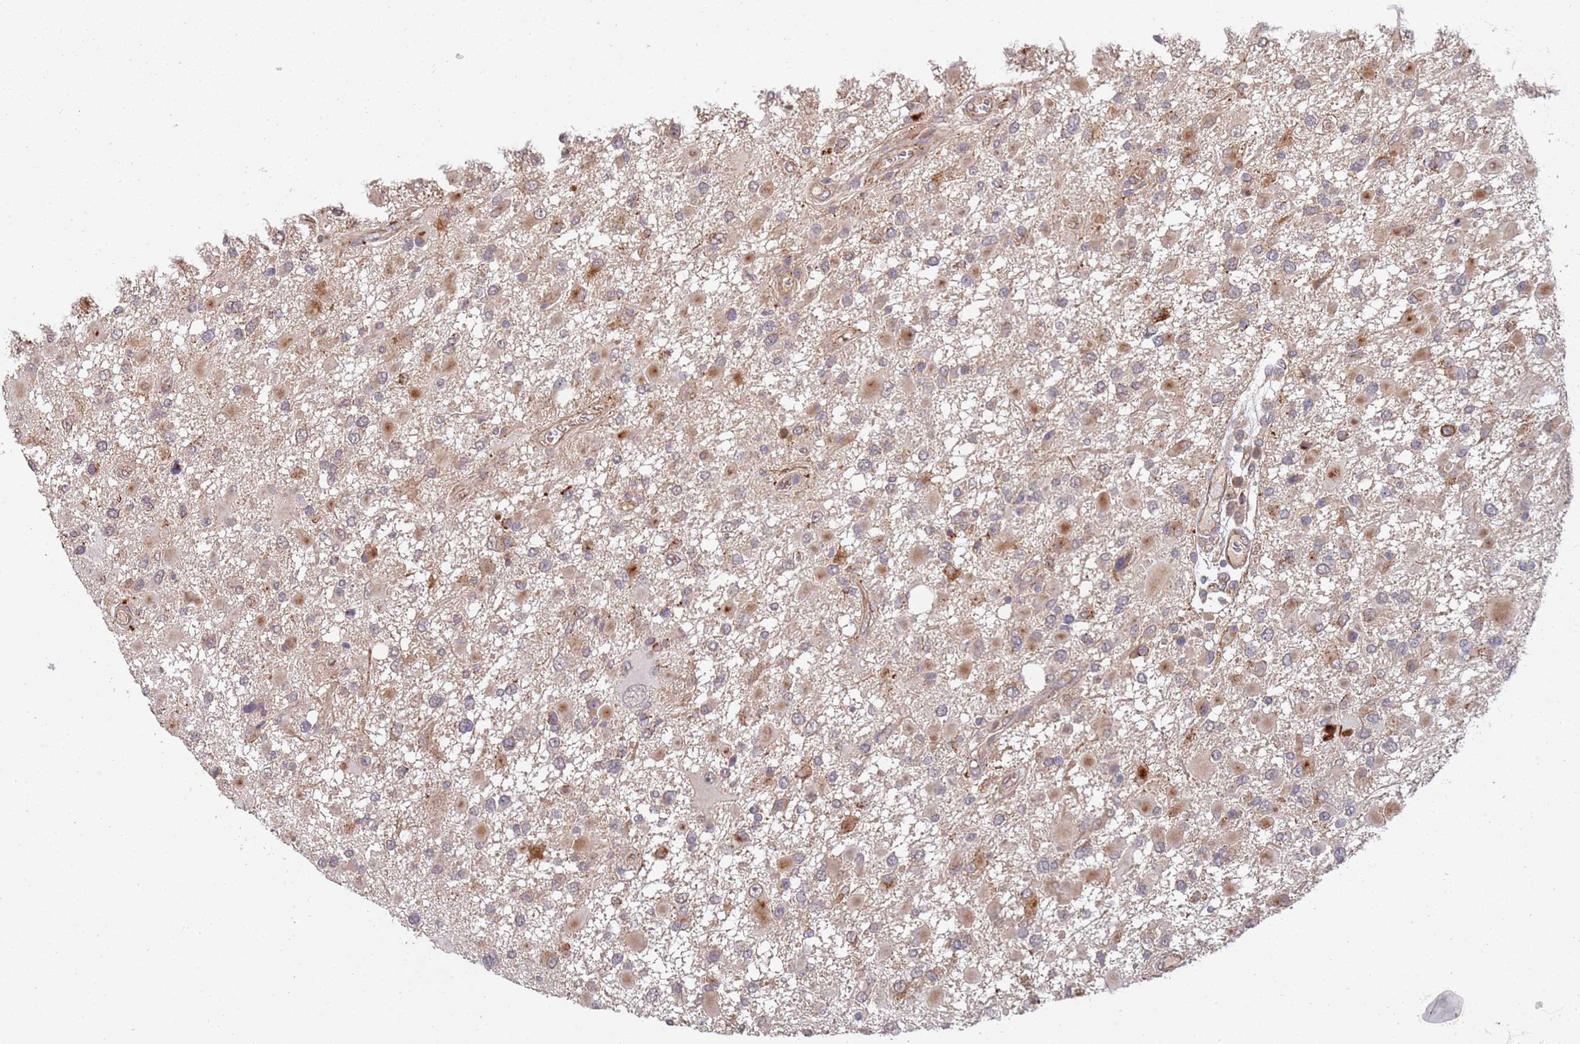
{"staining": {"intensity": "weak", "quantity": "25%-75%", "location": "cytoplasmic/membranous"}, "tissue": "glioma", "cell_type": "Tumor cells", "image_type": "cancer", "snomed": [{"axis": "morphology", "description": "Glioma, malignant, High grade"}, {"axis": "topography", "description": "Brain"}], "caption": "A brown stain highlights weak cytoplasmic/membranous staining of a protein in human malignant glioma (high-grade) tumor cells.", "gene": "ABCB6", "patient": {"sex": "male", "age": 53}}